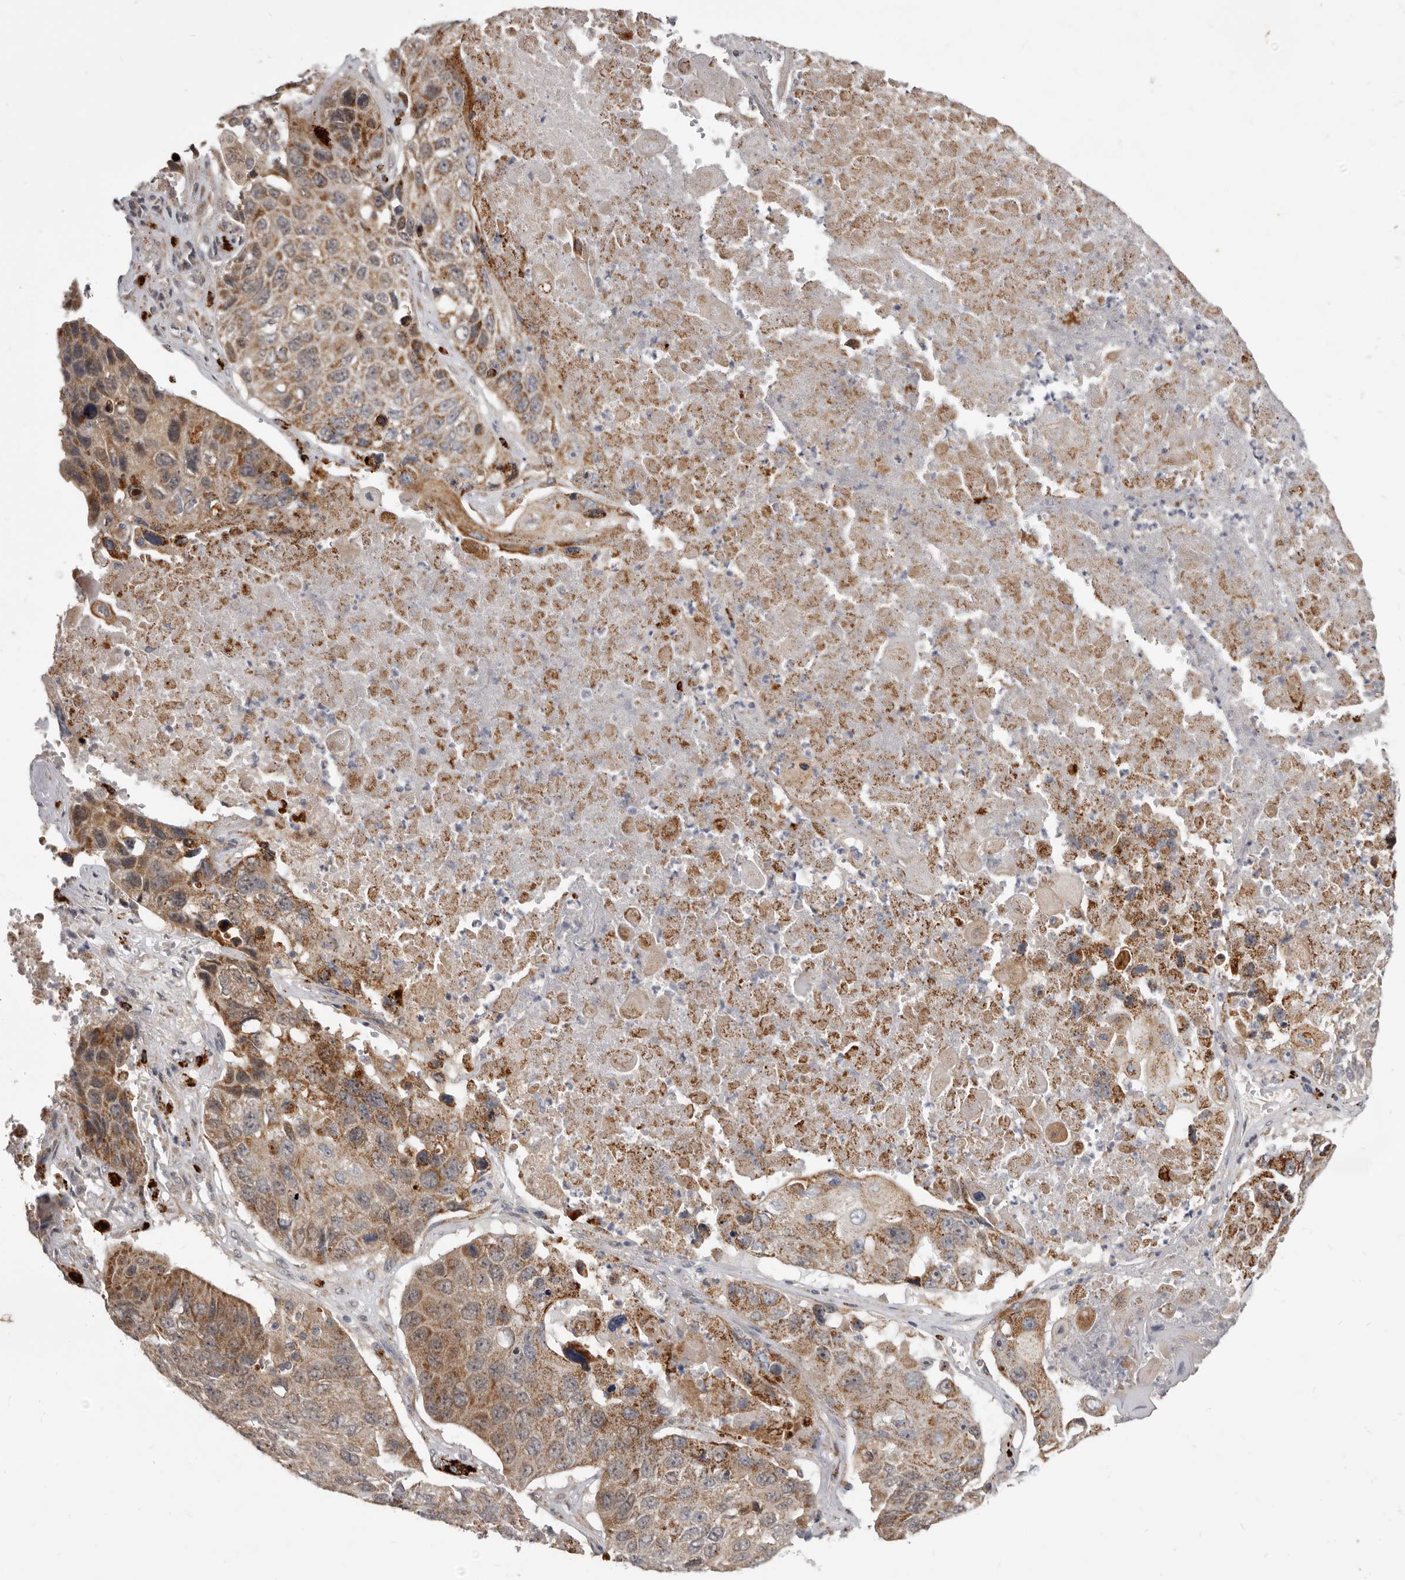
{"staining": {"intensity": "moderate", "quantity": ">75%", "location": "cytoplasmic/membranous"}, "tissue": "lung cancer", "cell_type": "Tumor cells", "image_type": "cancer", "snomed": [{"axis": "morphology", "description": "Squamous cell carcinoma, NOS"}, {"axis": "topography", "description": "Lung"}], "caption": "About >75% of tumor cells in human squamous cell carcinoma (lung) display moderate cytoplasmic/membranous protein positivity as visualized by brown immunohistochemical staining.", "gene": "SMC4", "patient": {"sex": "male", "age": 61}}